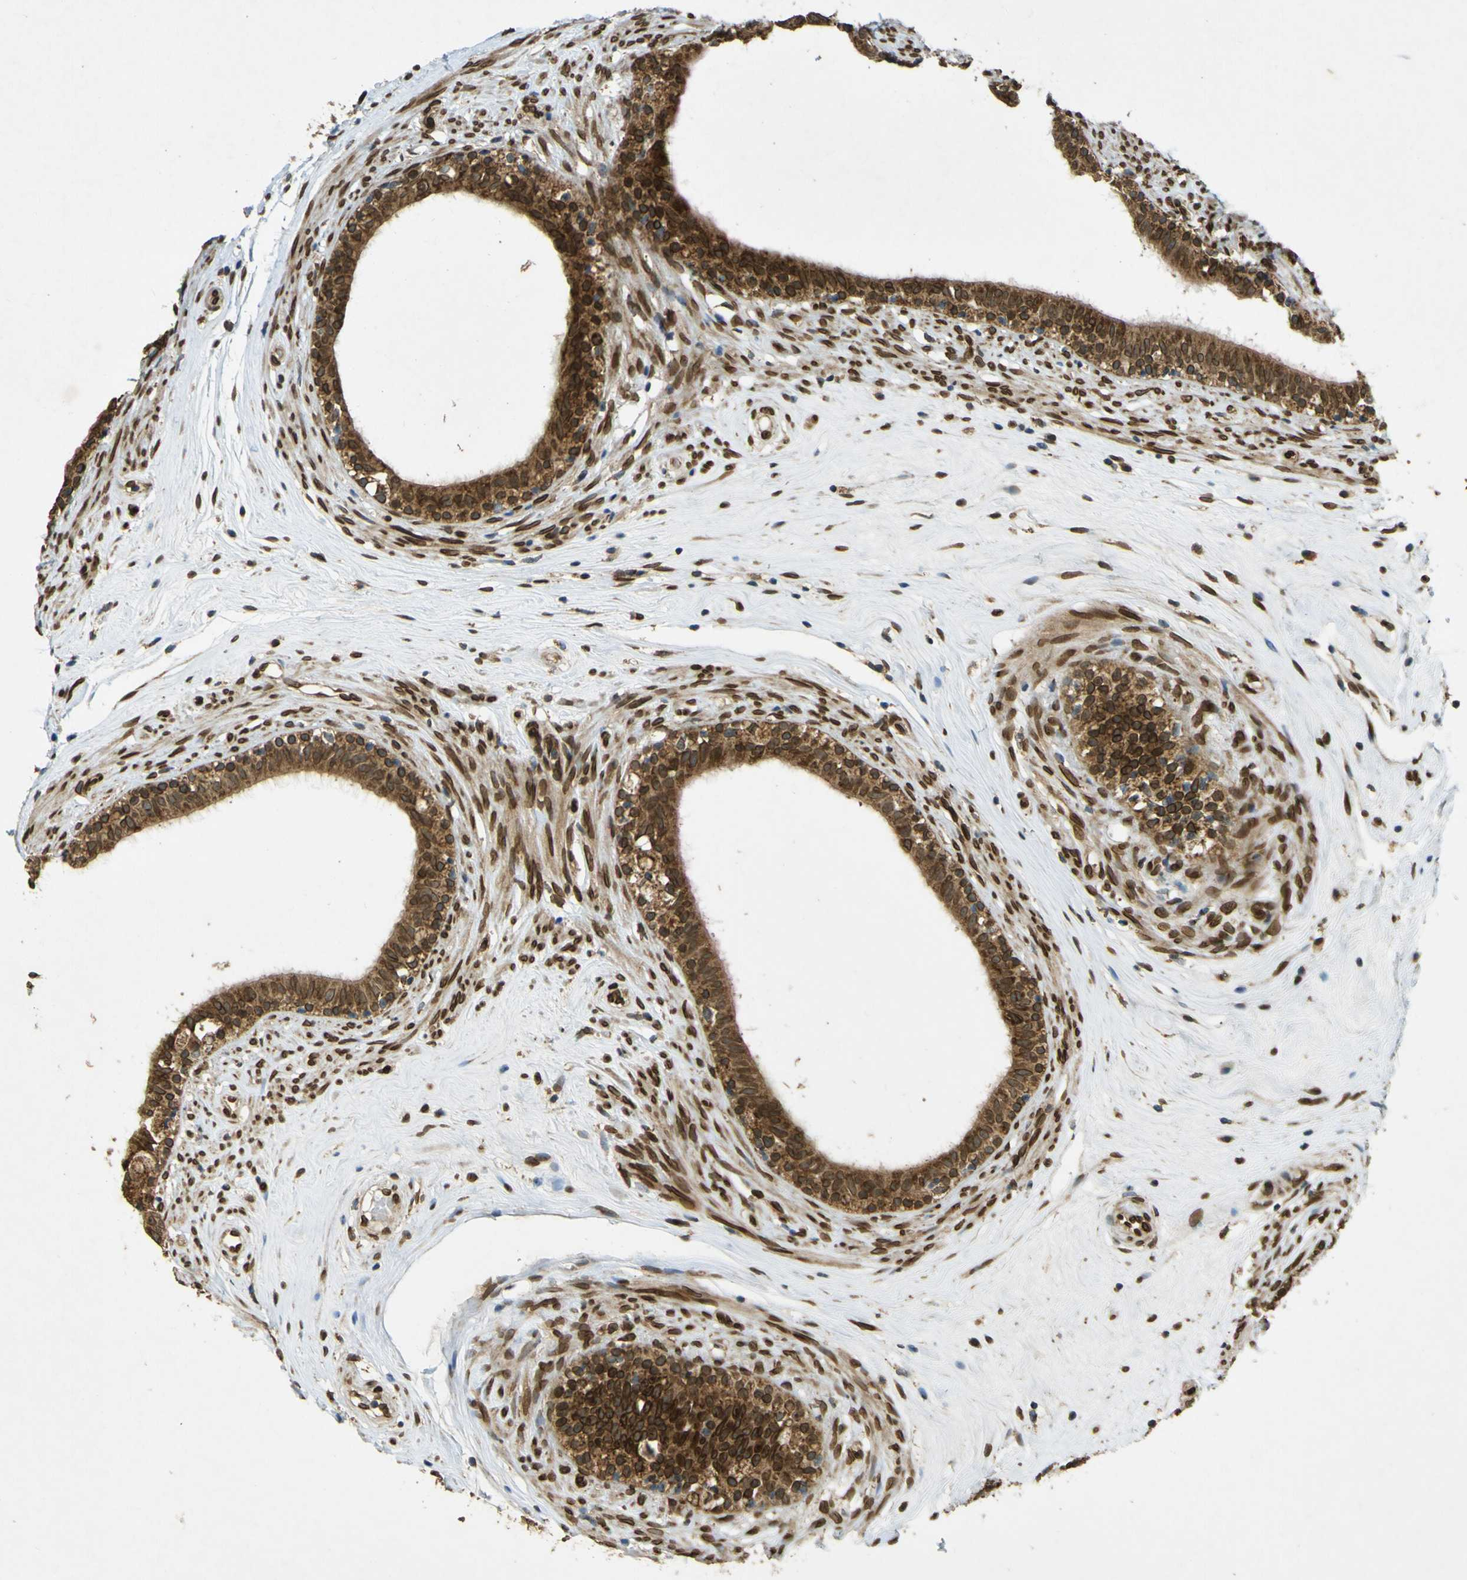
{"staining": {"intensity": "strong", "quantity": ">75%", "location": "cytoplasmic/membranous,nuclear"}, "tissue": "epididymis", "cell_type": "Glandular cells", "image_type": "normal", "snomed": [{"axis": "morphology", "description": "Normal tissue, NOS"}, {"axis": "morphology", "description": "Inflammation, NOS"}, {"axis": "topography", "description": "Epididymis"}], "caption": "DAB (3,3'-diaminobenzidine) immunohistochemical staining of benign epididymis demonstrates strong cytoplasmic/membranous,nuclear protein staining in approximately >75% of glandular cells. The protein of interest is stained brown, and the nuclei are stained in blue (DAB (3,3'-diaminobenzidine) IHC with brightfield microscopy, high magnification).", "gene": "GALNT1", "patient": {"sex": "male", "age": 84}}